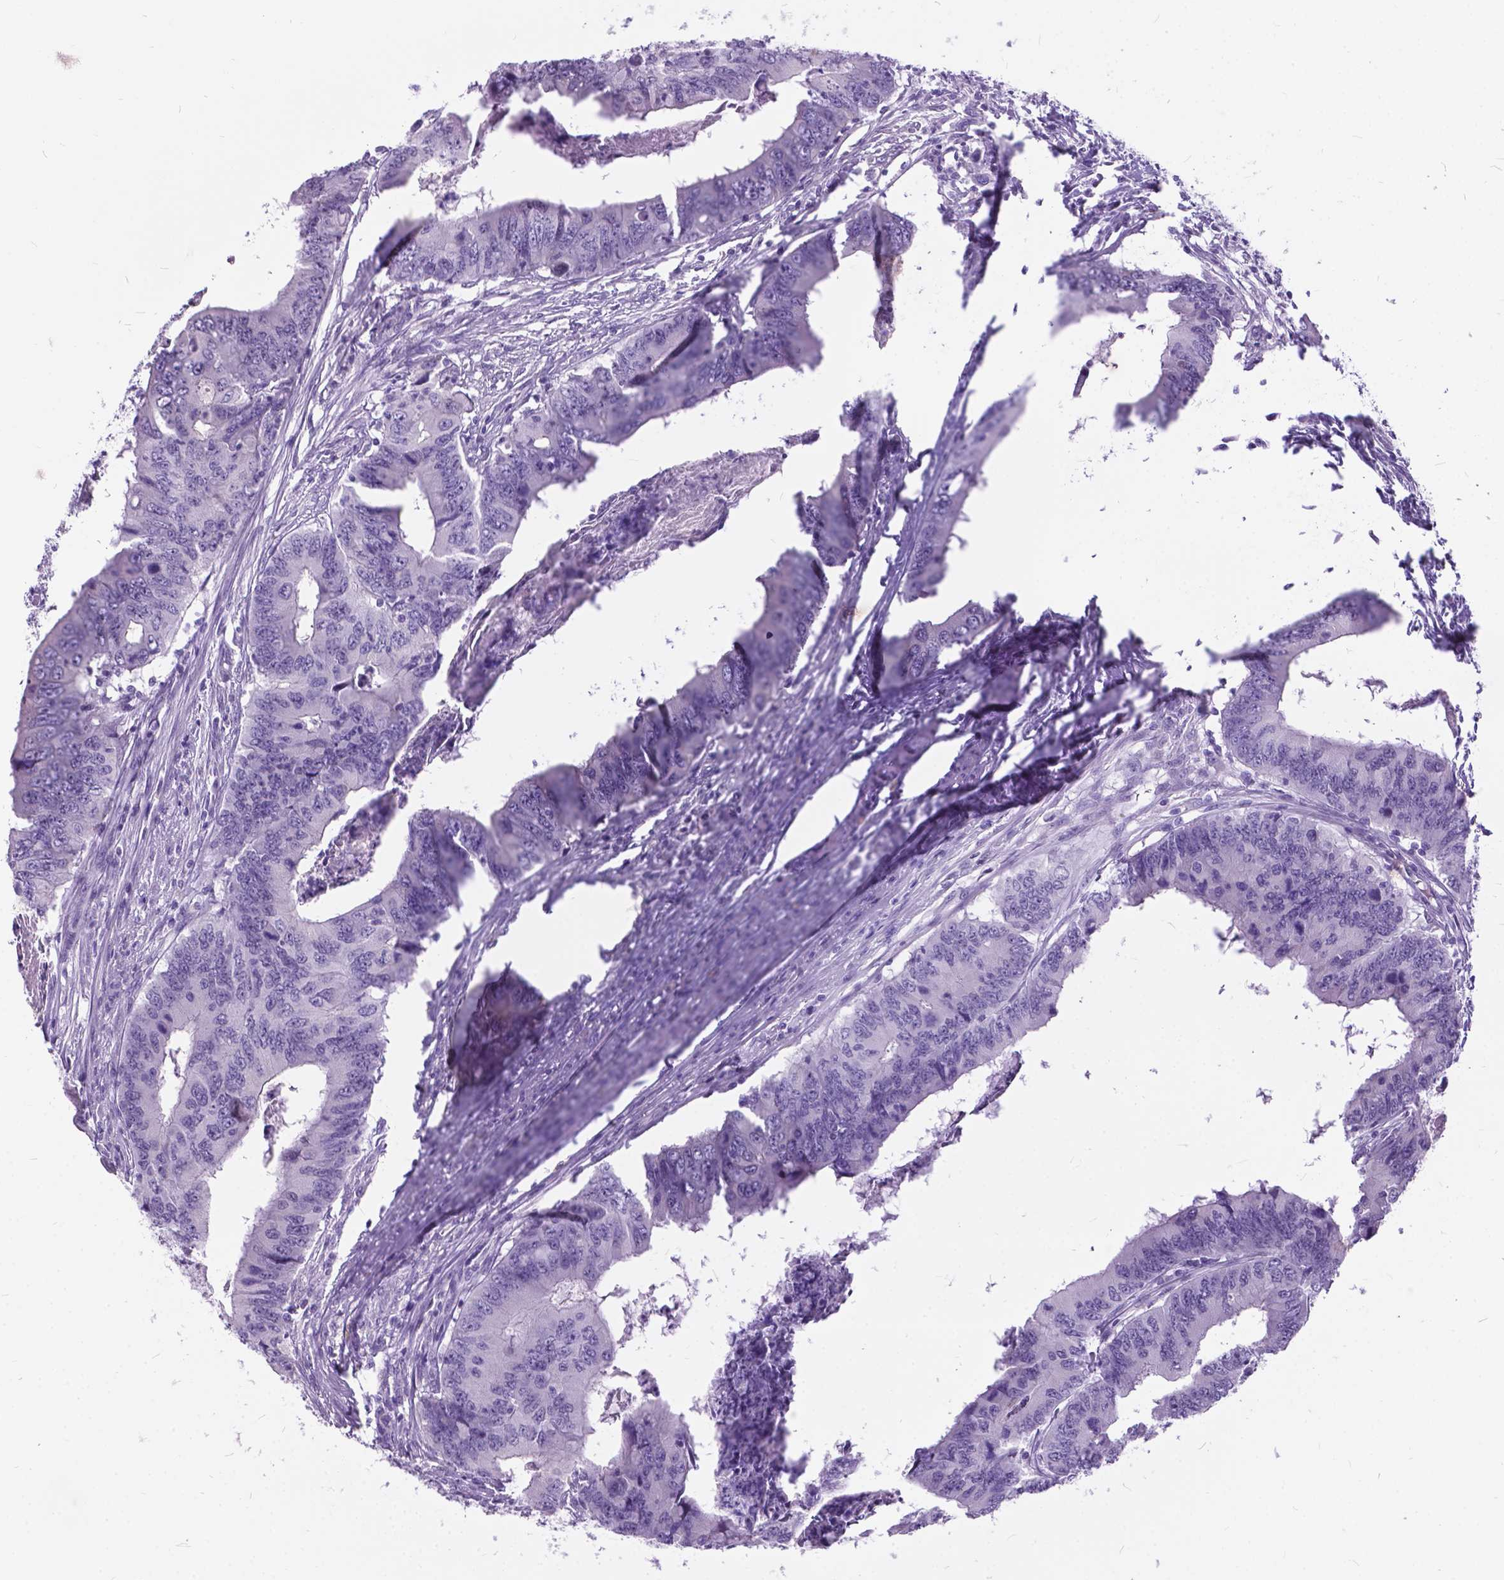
{"staining": {"intensity": "negative", "quantity": "none", "location": "none"}, "tissue": "colorectal cancer", "cell_type": "Tumor cells", "image_type": "cancer", "snomed": [{"axis": "morphology", "description": "Adenocarcinoma, NOS"}, {"axis": "topography", "description": "Colon"}], "caption": "There is no significant staining in tumor cells of colorectal adenocarcinoma.", "gene": "BSND", "patient": {"sex": "male", "age": 53}}